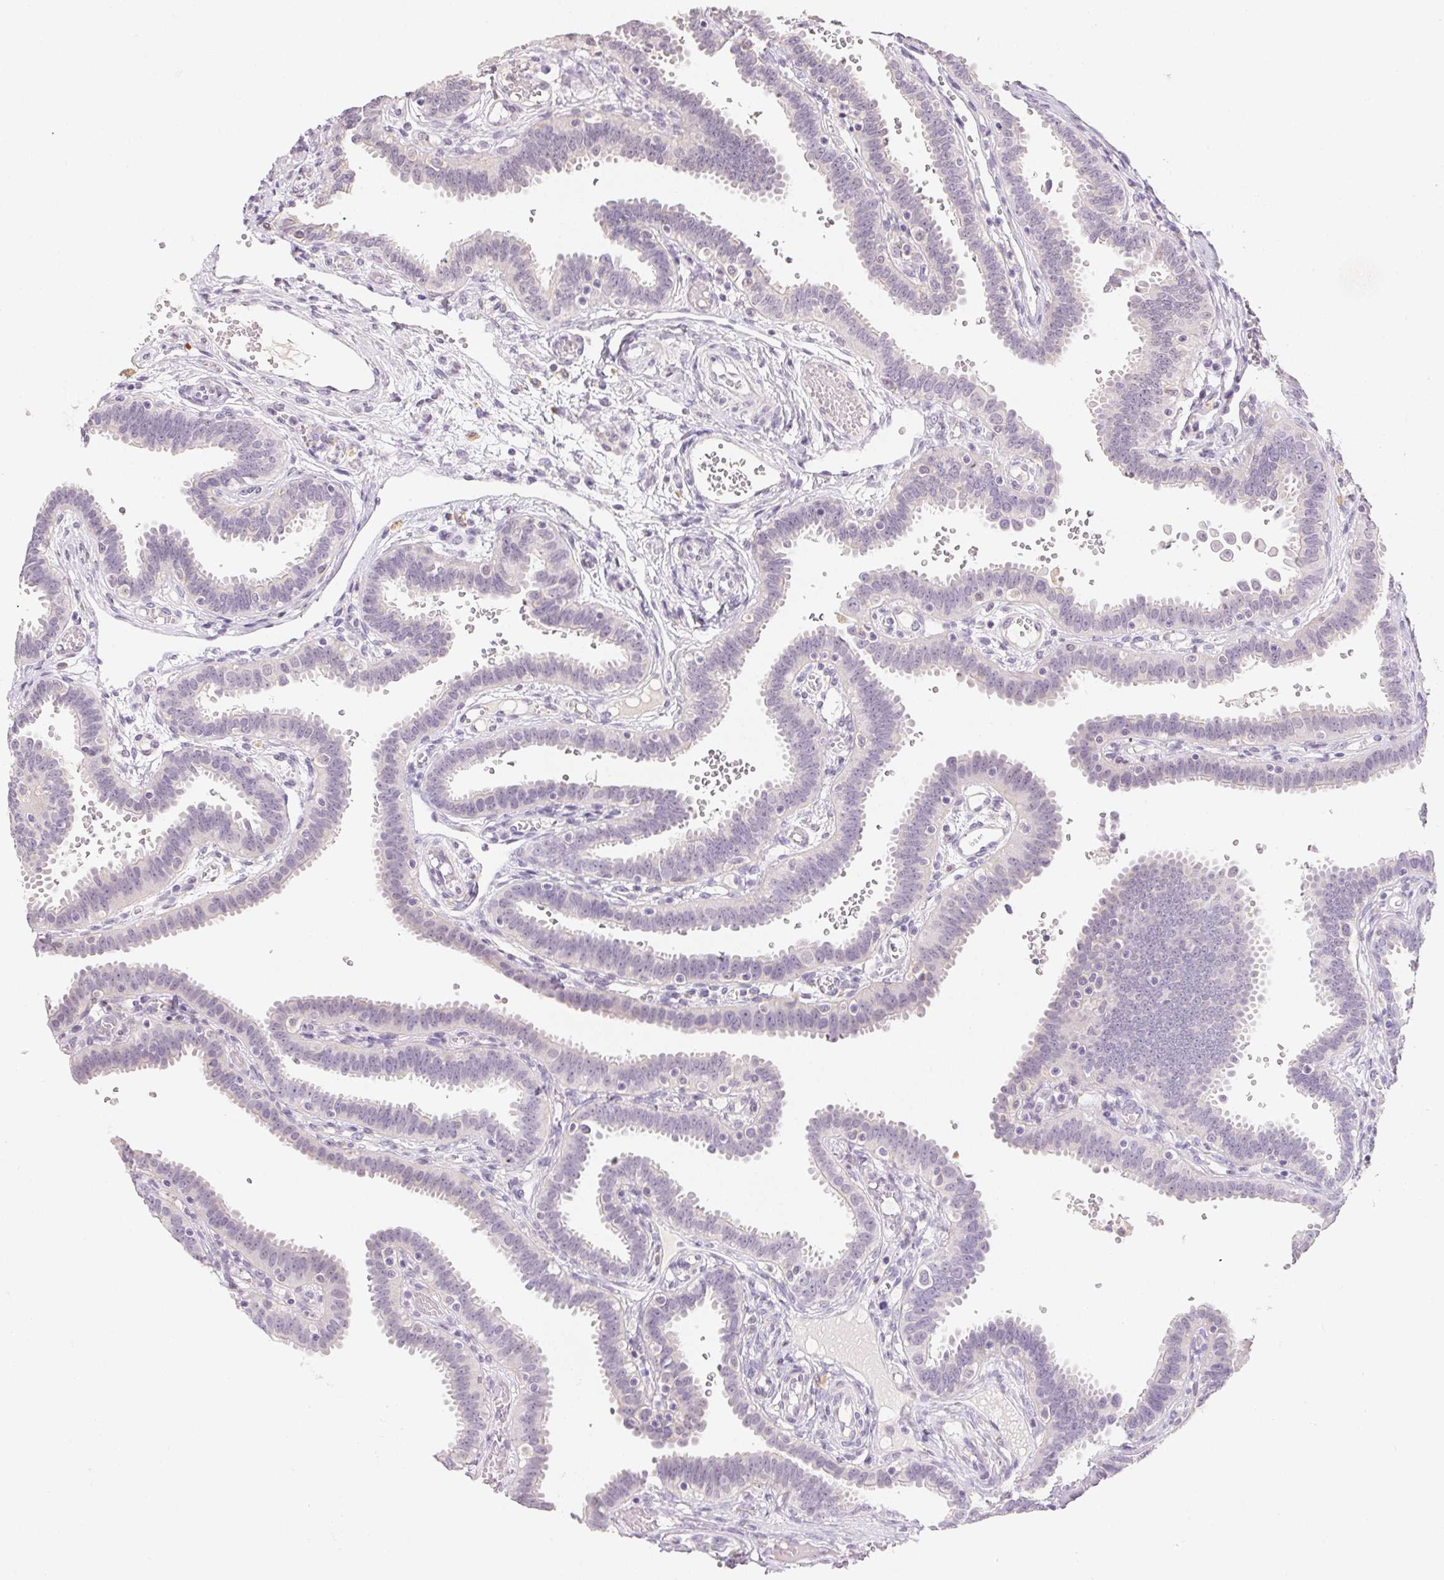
{"staining": {"intensity": "negative", "quantity": "none", "location": "none"}, "tissue": "fallopian tube", "cell_type": "Glandular cells", "image_type": "normal", "snomed": [{"axis": "morphology", "description": "Normal tissue, NOS"}, {"axis": "topography", "description": "Fallopian tube"}], "caption": "Photomicrograph shows no significant protein expression in glandular cells of benign fallopian tube.", "gene": "SLC6A18", "patient": {"sex": "female", "age": 37}}